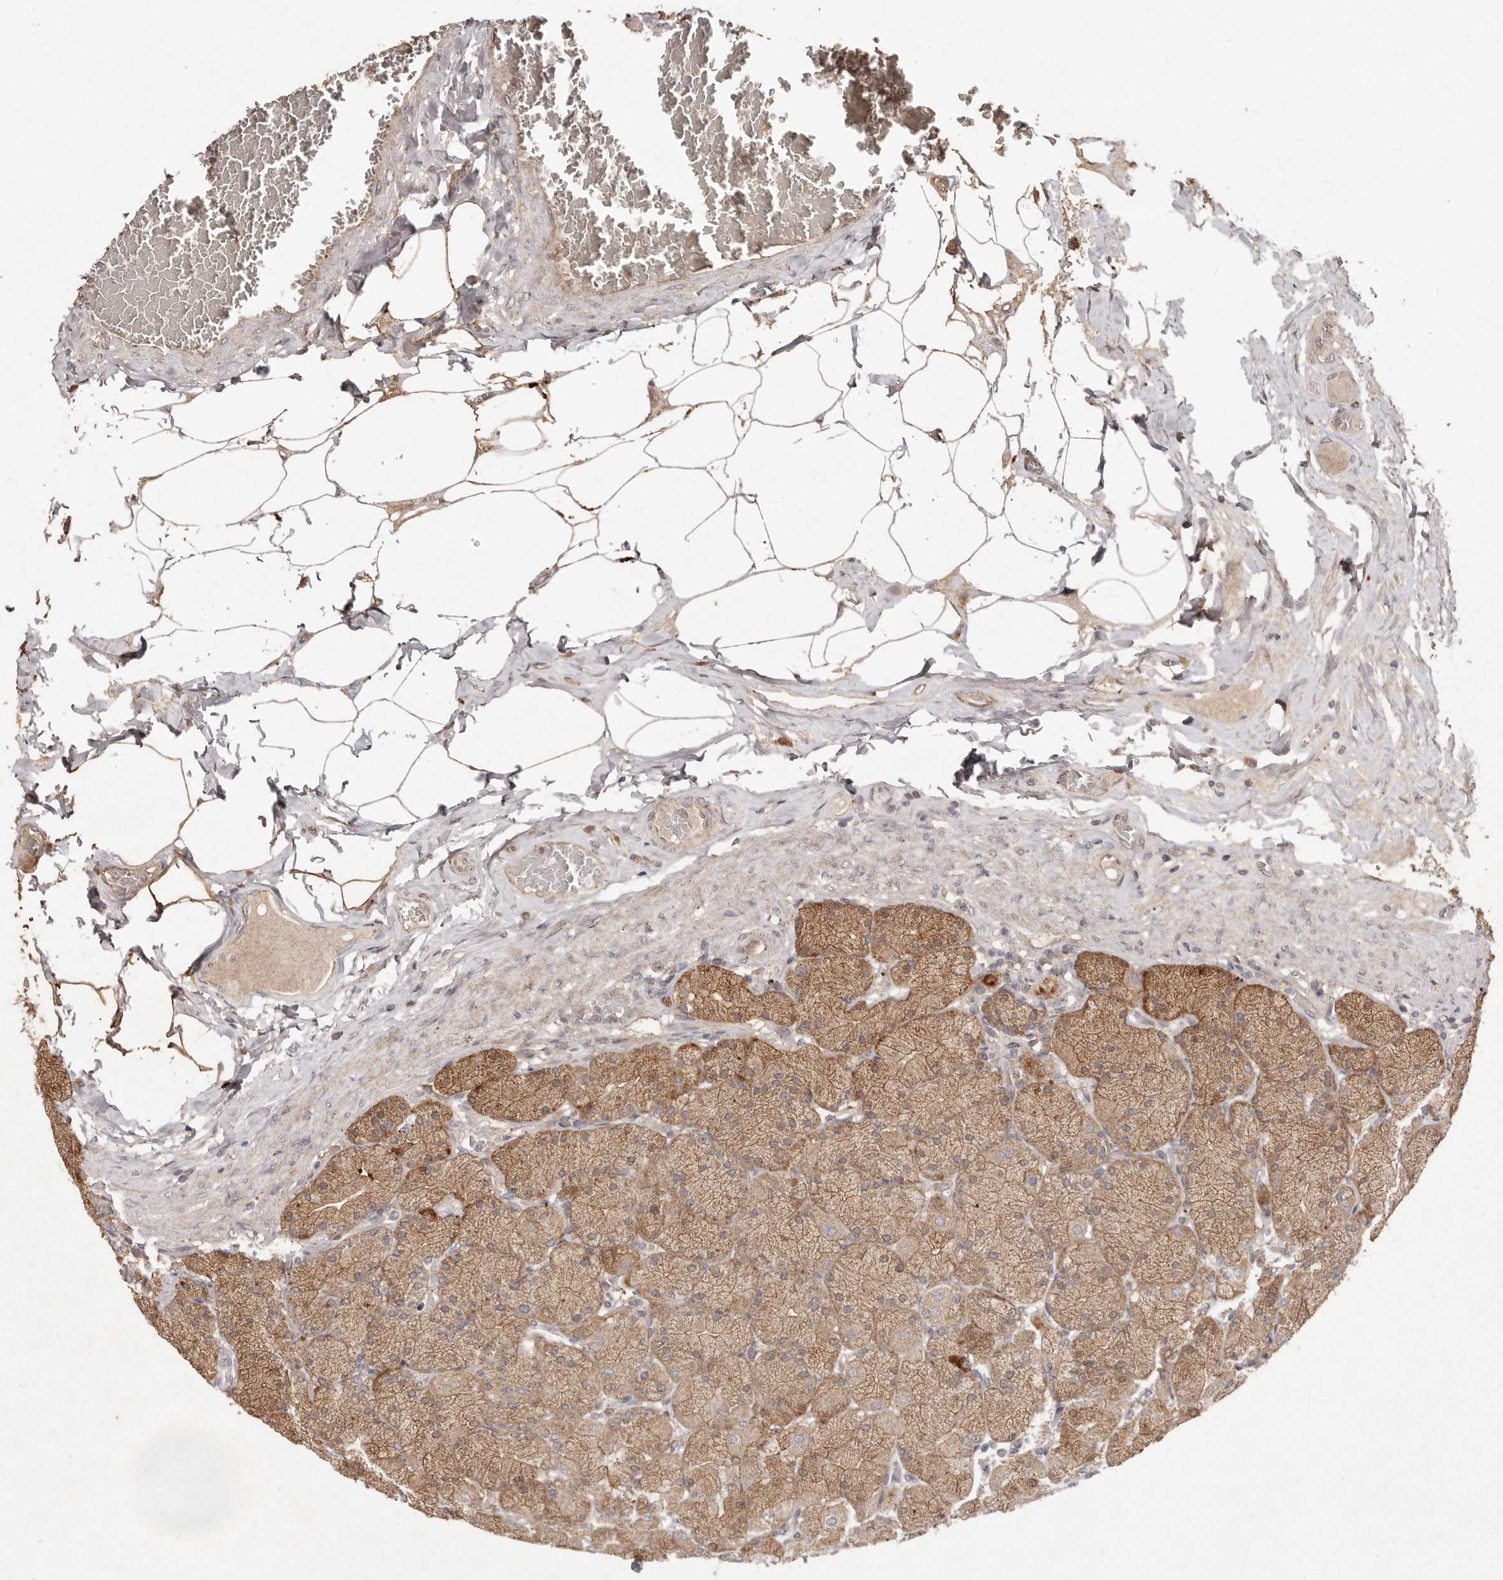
{"staining": {"intensity": "moderate", "quantity": "25%-75%", "location": "cytoplasmic/membranous"}, "tissue": "stomach", "cell_type": "Glandular cells", "image_type": "normal", "snomed": [{"axis": "morphology", "description": "Normal tissue, NOS"}, {"axis": "topography", "description": "Stomach, upper"}], "caption": "Moderate cytoplasmic/membranous positivity for a protein is seen in approximately 25%-75% of glandular cells of unremarkable stomach using IHC.", "gene": "PLOD2", "patient": {"sex": "female", "age": 56}}